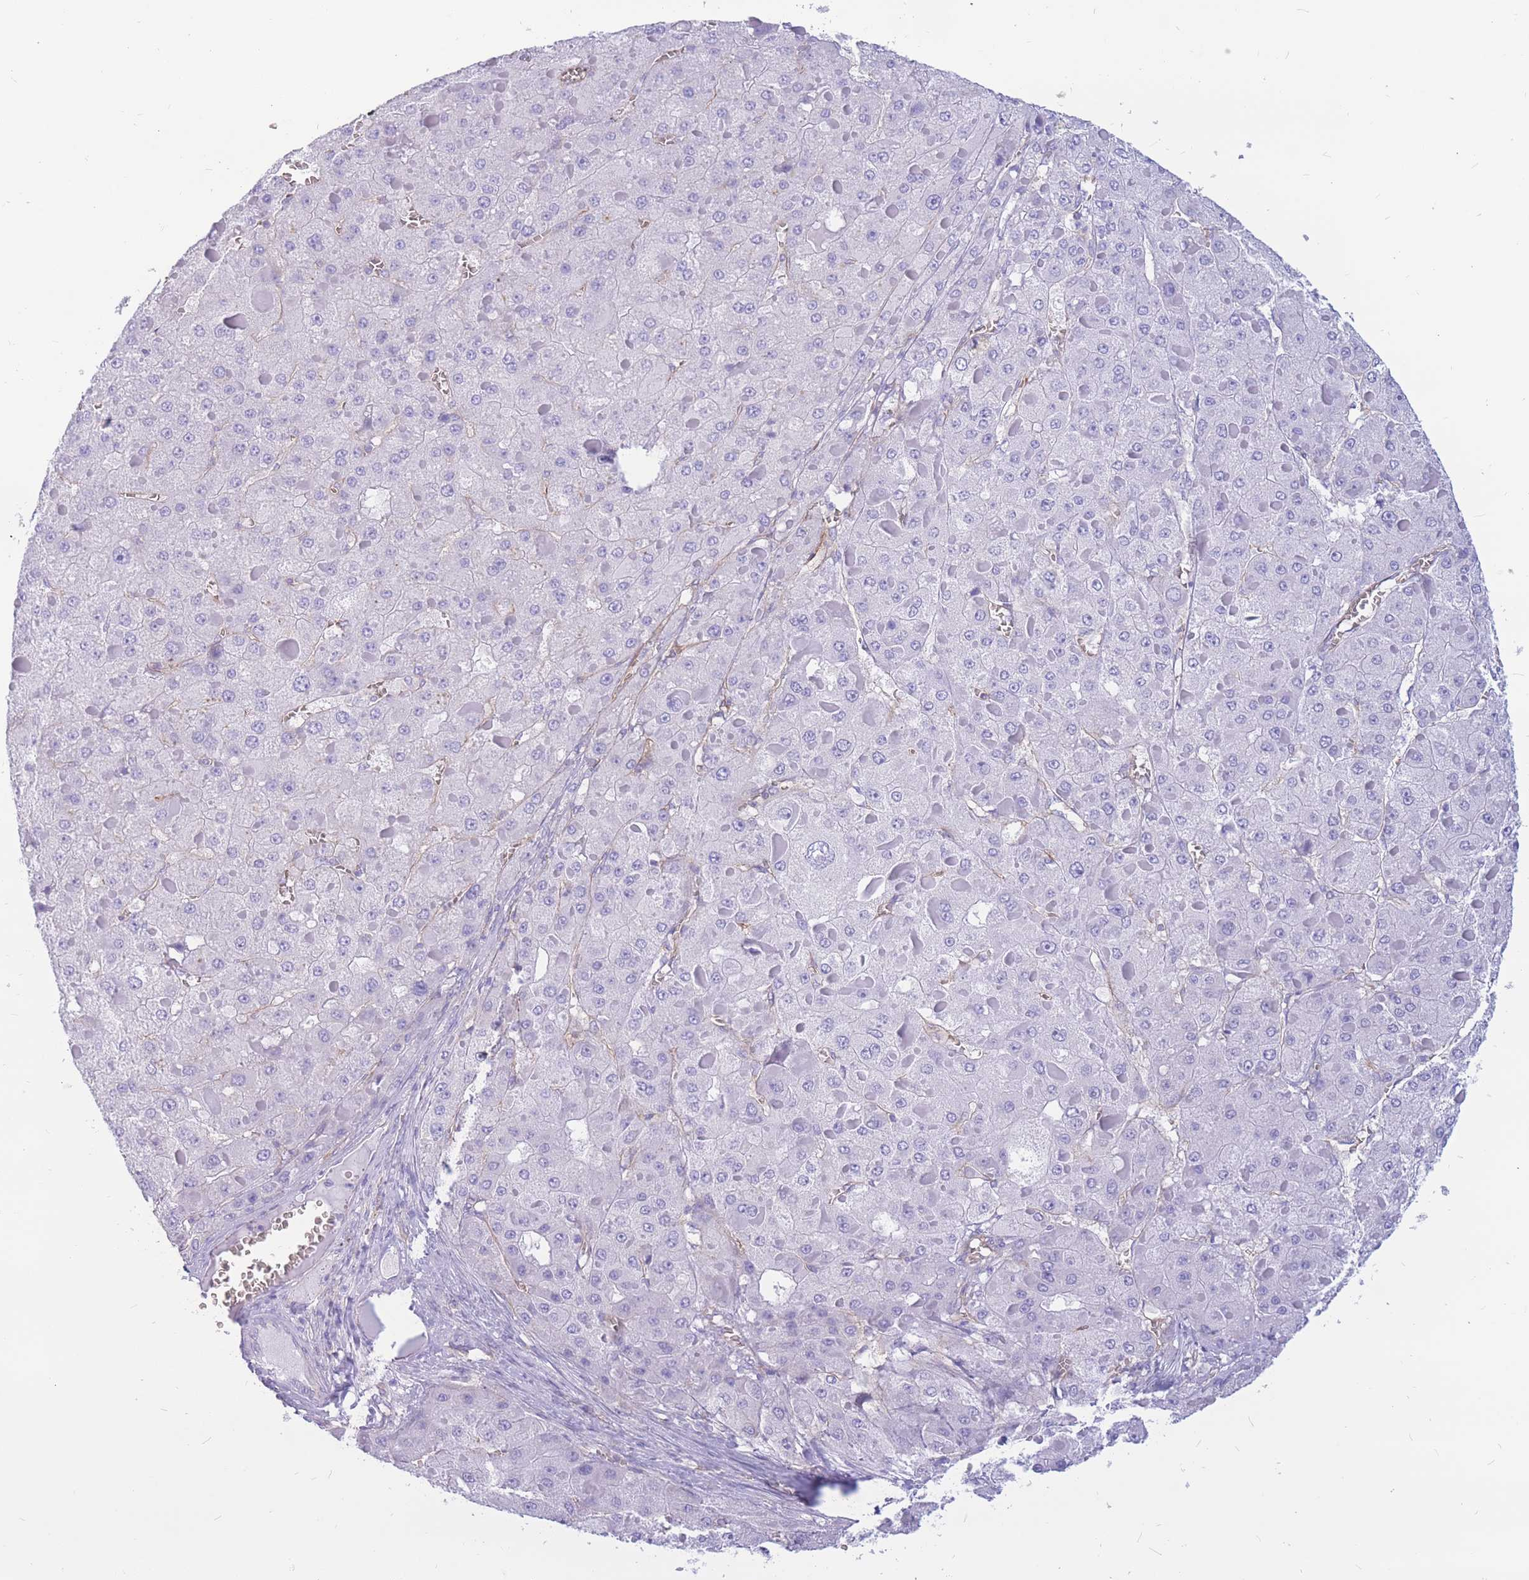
{"staining": {"intensity": "negative", "quantity": "none", "location": "none"}, "tissue": "liver cancer", "cell_type": "Tumor cells", "image_type": "cancer", "snomed": [{"axis": "morphology", "description": "Carcinoma, Hepatocellular, NOS"}, {"axis": "topography", "description": "Liver"}], "caption": "Immunohistochemistry (IHC) histopathology image of neoplastic tissue: liver cancer stained with DAB displays no significant protein positivity in tumor cells.", "gene": "ADD2", "patient": {"sex": "female", "age": 73}}